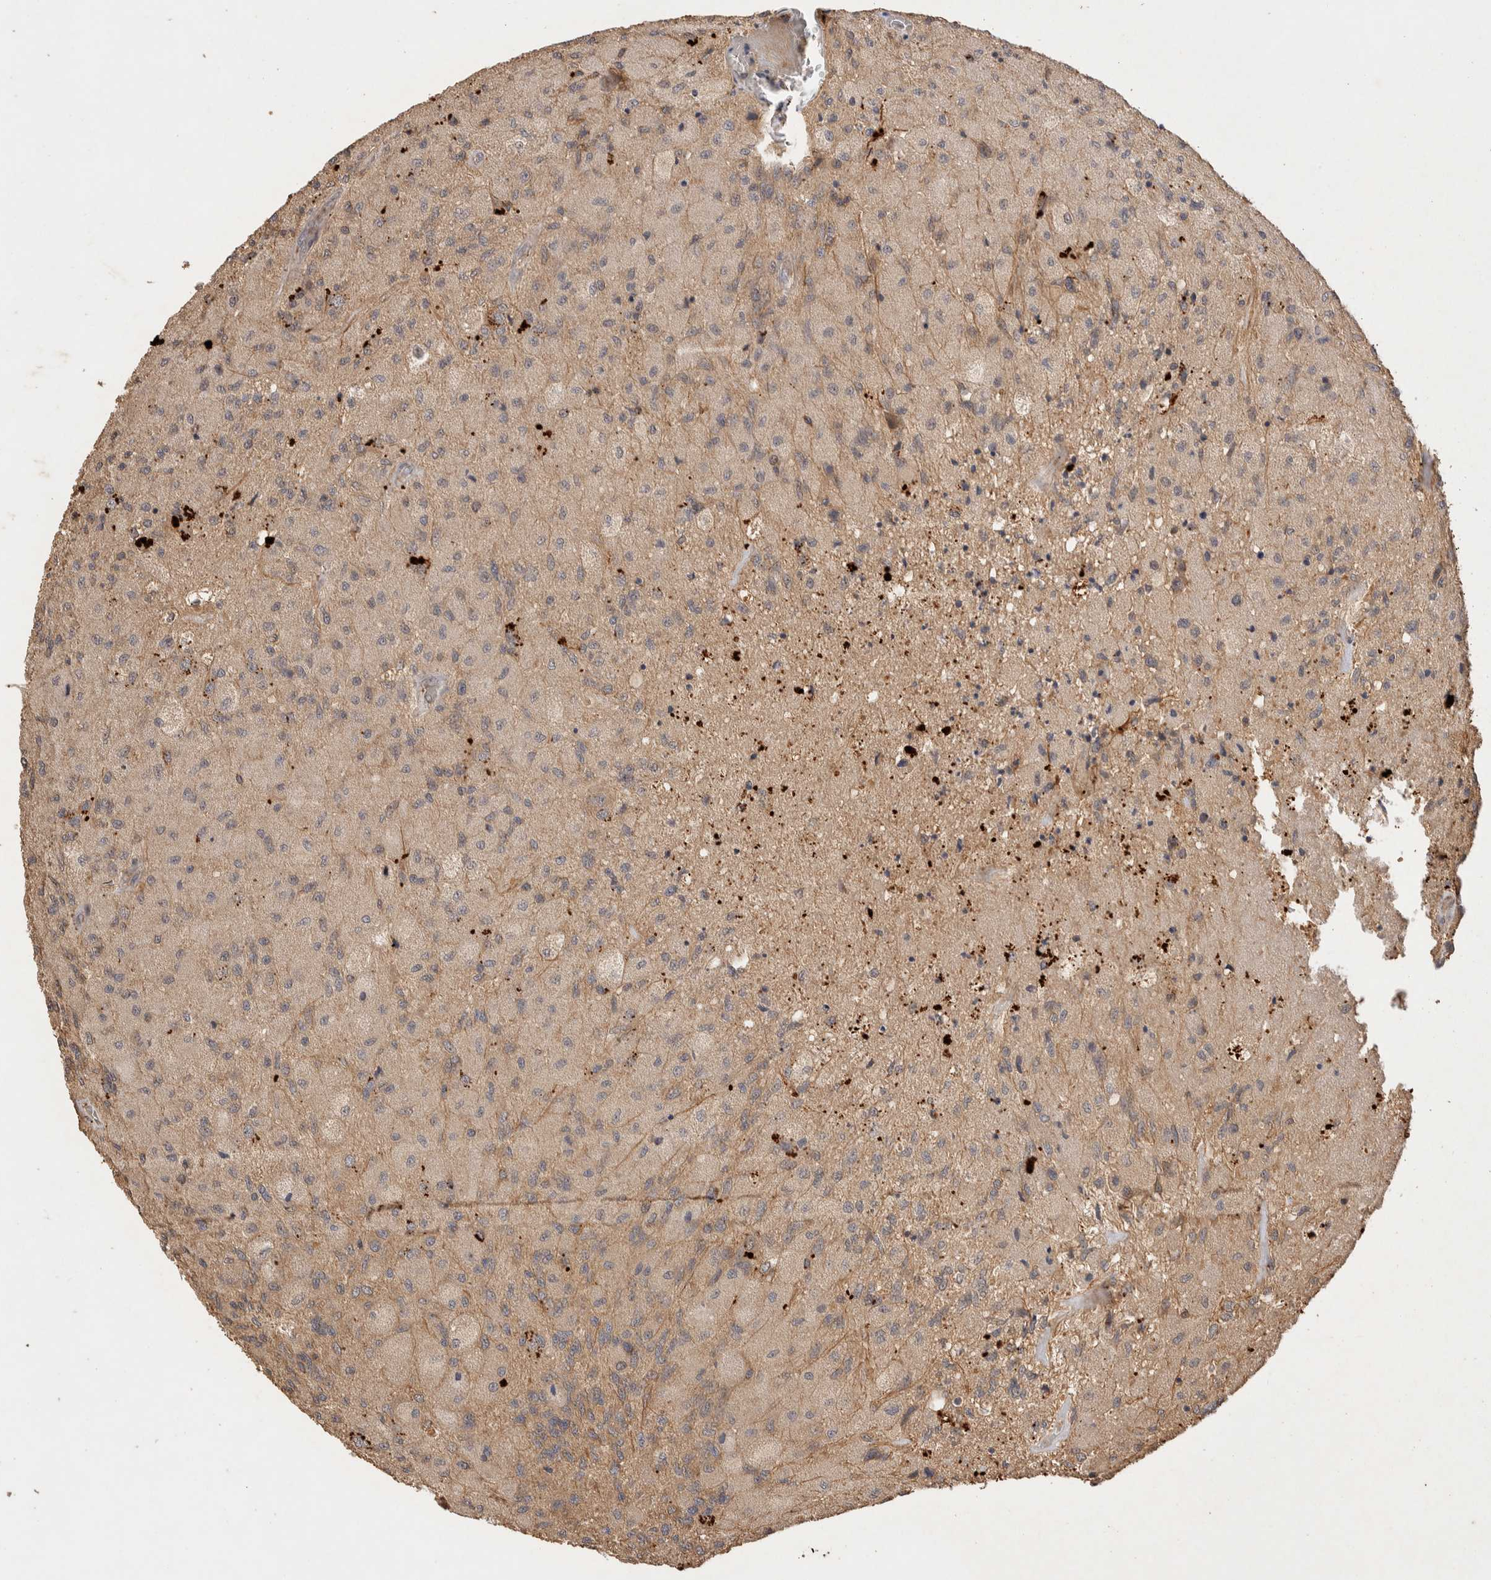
{"staining": {"intensity": "weak", "quantity": "25%-75%", "location": "cytoplasmic/membranous"}, "tissue": "glioma", "cell_type": "Tumor cells", "image_type": "cancer", "snomed": [{"axis": "morphology", "description": "Normal tissue, NOS"}, {"axis": "morphology", "description": "Glioma, malignant, High grade"}, {"axis": "topography", "description": "Cerebral cortex"}], "caption": "High-power microscopy captured an immunohistochemistry photomicrograph of glioma, revealing weak cytoplasmic/membranous staining in about 25%-75% of tumor cells.", "gene": "NSMAF", "patient": {"sex": "male", "age": 77}}